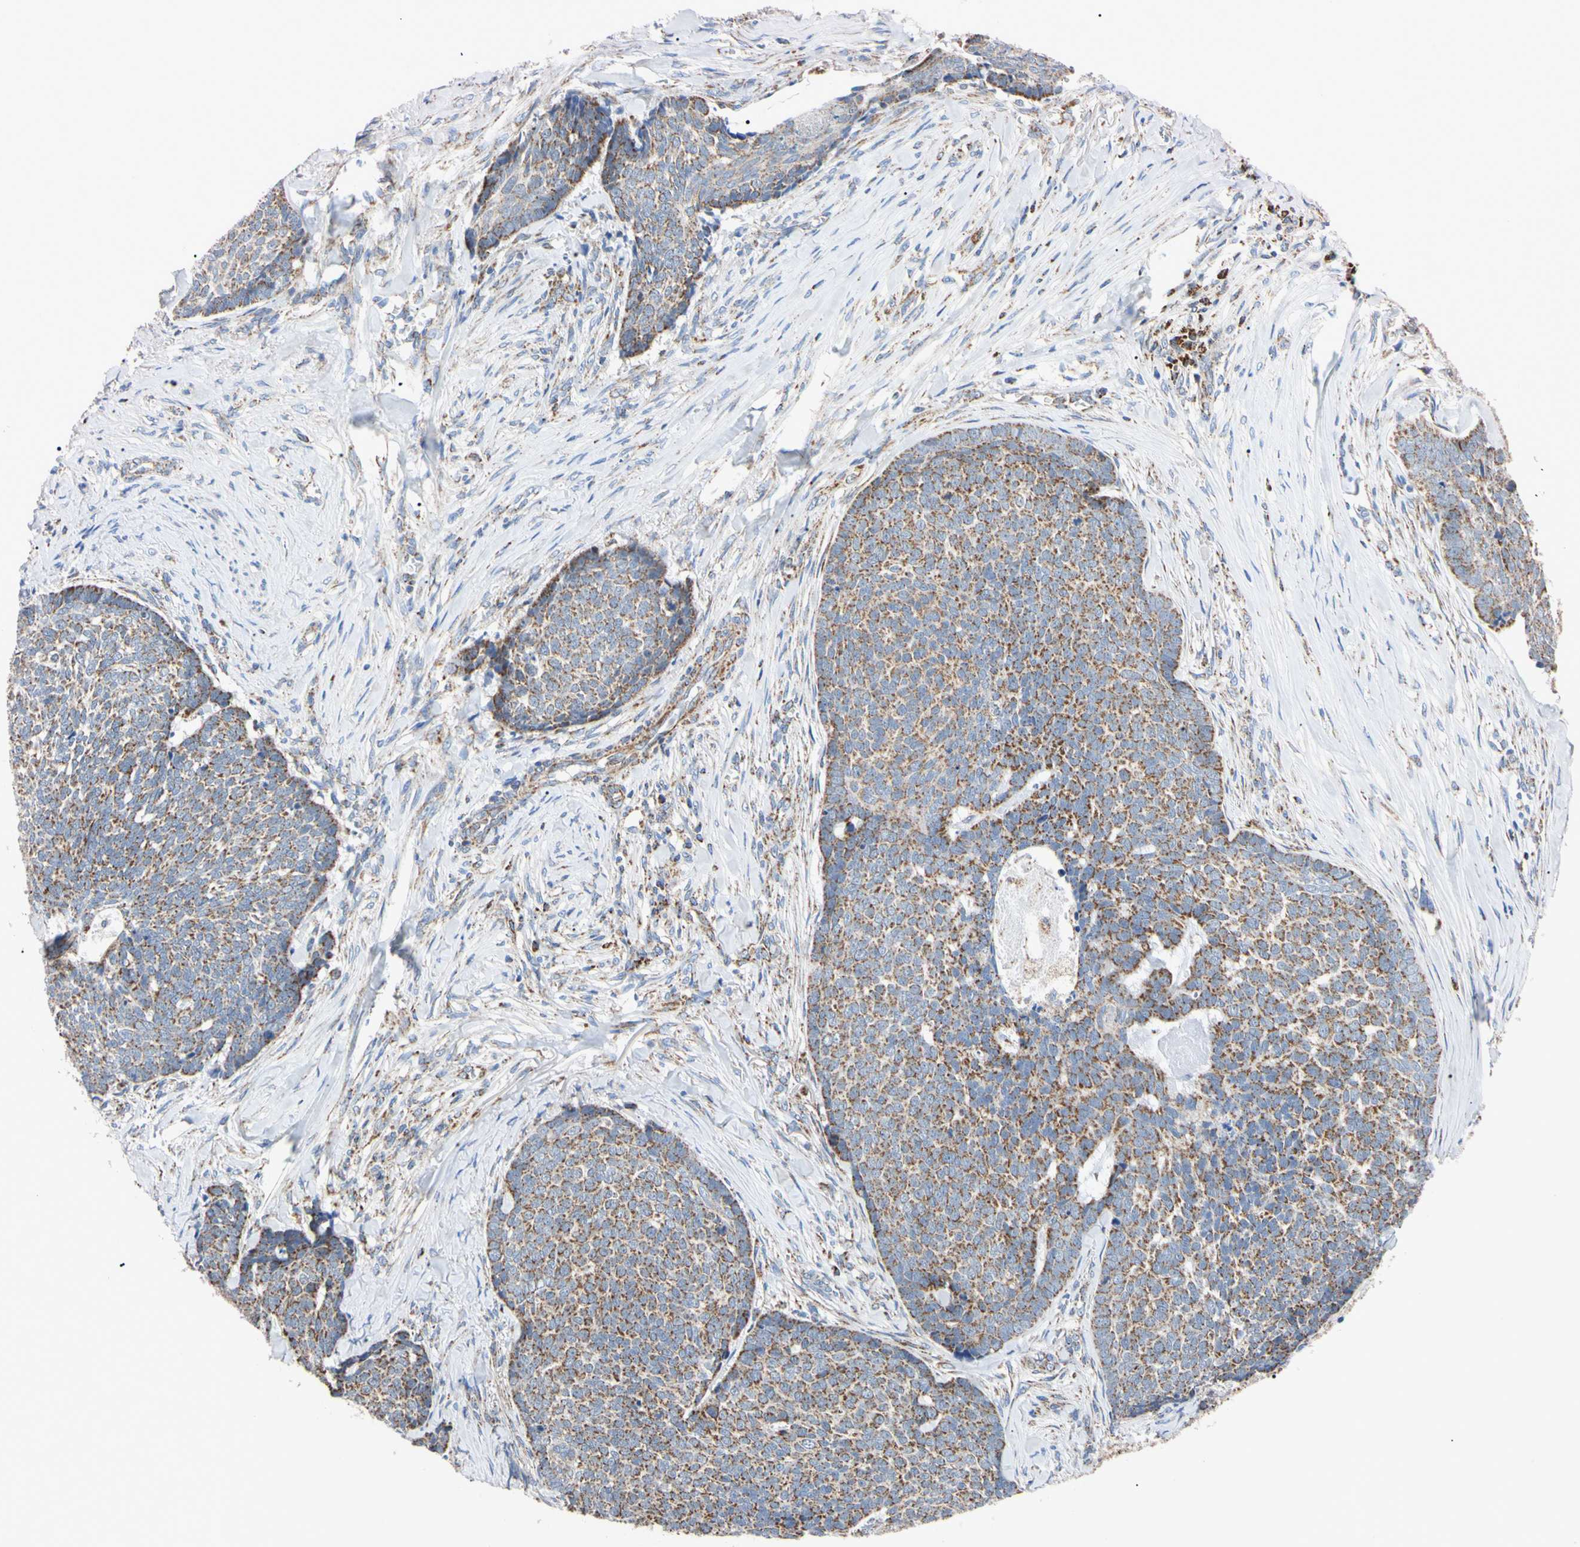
{"staining": {"intensity": "moderate", "quantity": ">75%", "location": "cytoplasmic/membranous"}, "tissue": "skin cancer", "cell_type": "Tumor cells", "image_type": "cancer", "snomed": [{"axis": "morphology", "description": "Basal cell carcinoma"}, {"axis": "topography", "description": "Skin"}], "caption": "DAB immunohistochemical staining of human basal cell carcinoma (skin) exhibits moderate cytoplasmic/membranous protein staining in about >75% of tumor cells.", "gene": "CLPP", "patient": {"sex": "male", "age": 84}}